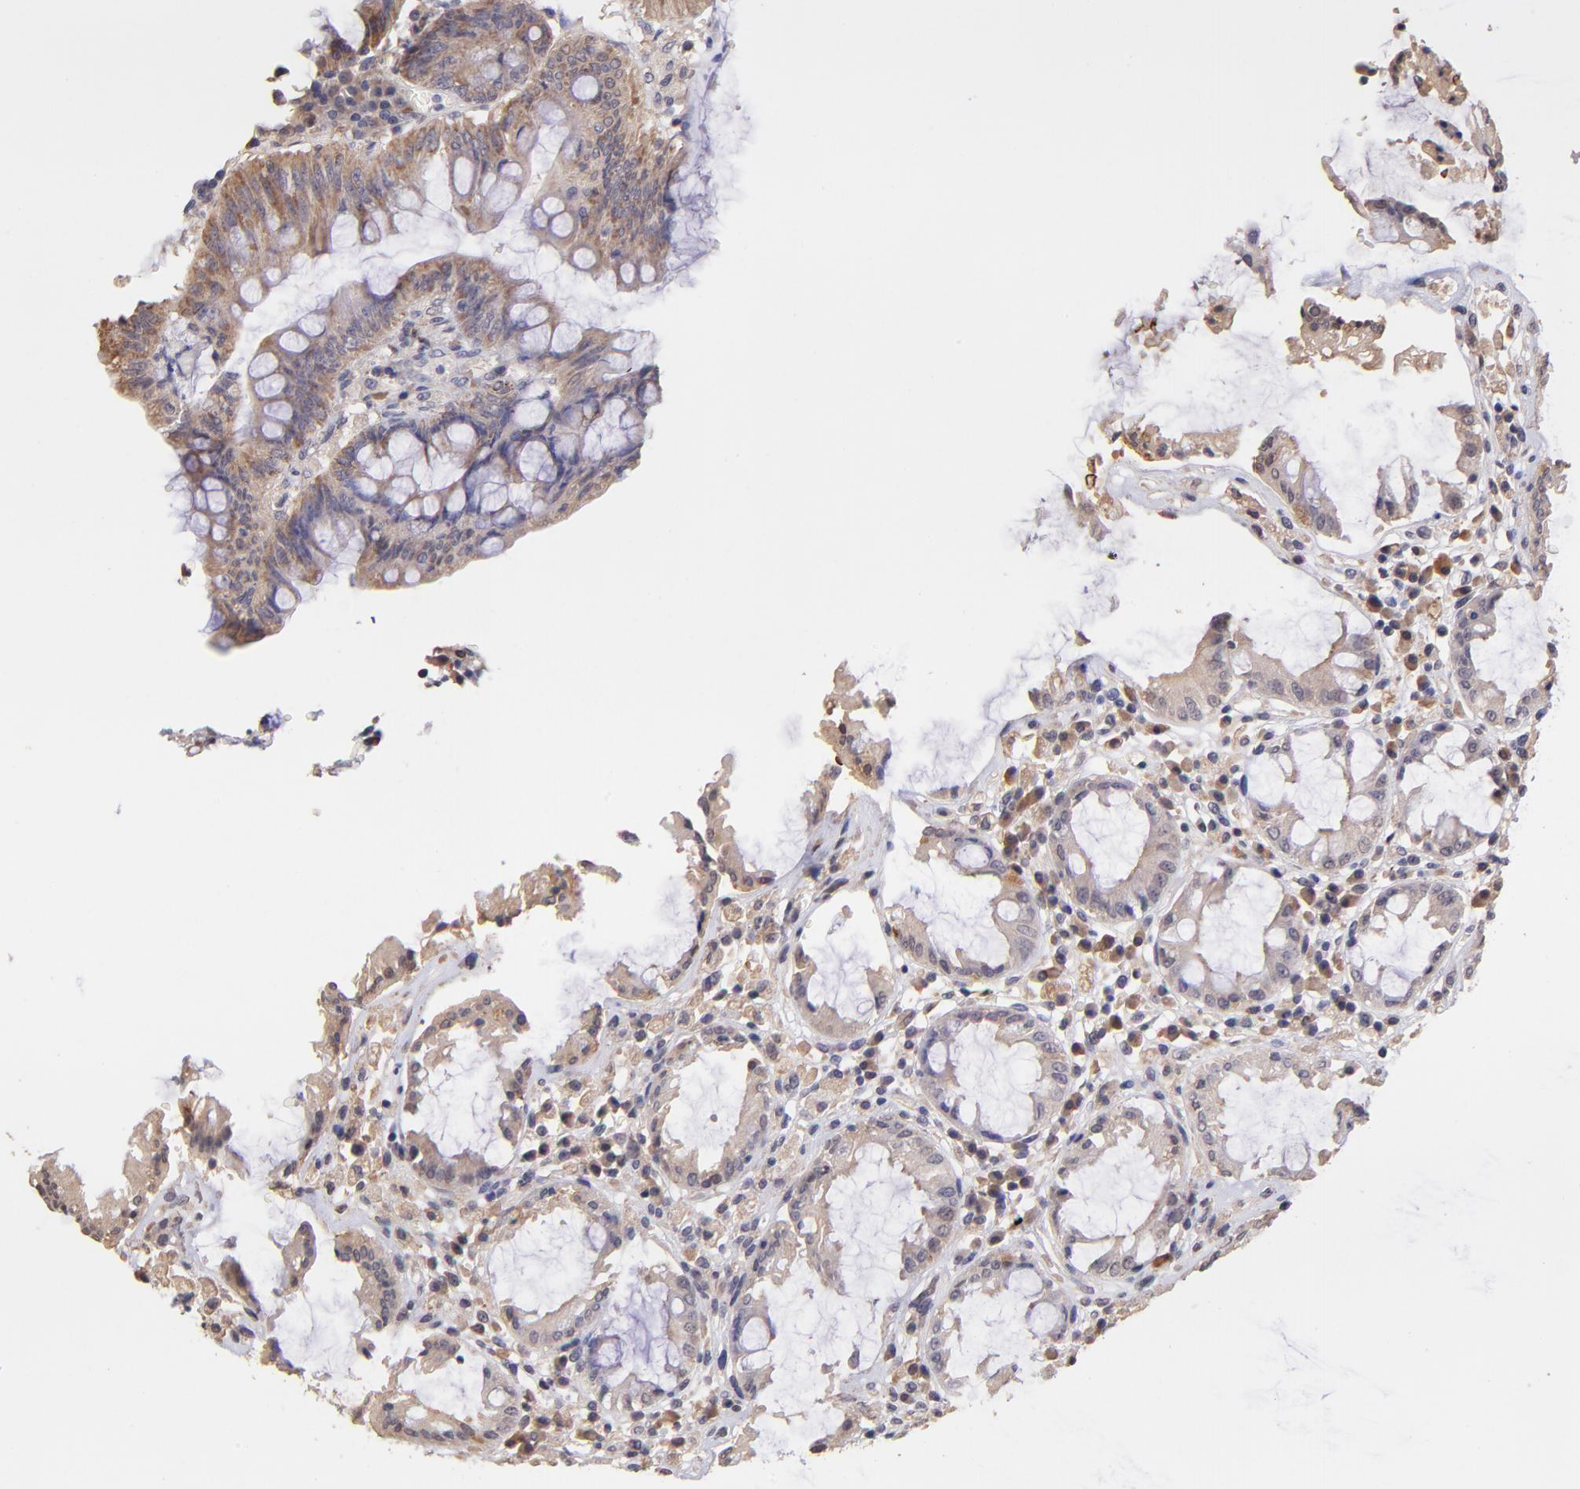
{"staining": {"intensity": "weak", "quantity": "25%-75%", "location": "cytoplasmic/membranous"}, "tissue": "rectum", "cell_type": "Glandular cells", "image_type": "normal", "snomed": [{"axis": "morphology", "description": "Normal tissue, NOS"}, {"axis": "topography", "description": "Rectum"}], "caption": "Human rectum stained for a protein (brown) exhibits weak cytoplasmic/membranous positive positivity in about 25%-75% of glandular cells.", "gene": "RNASEL", "patient": {"sex": "female", "age": 46}}